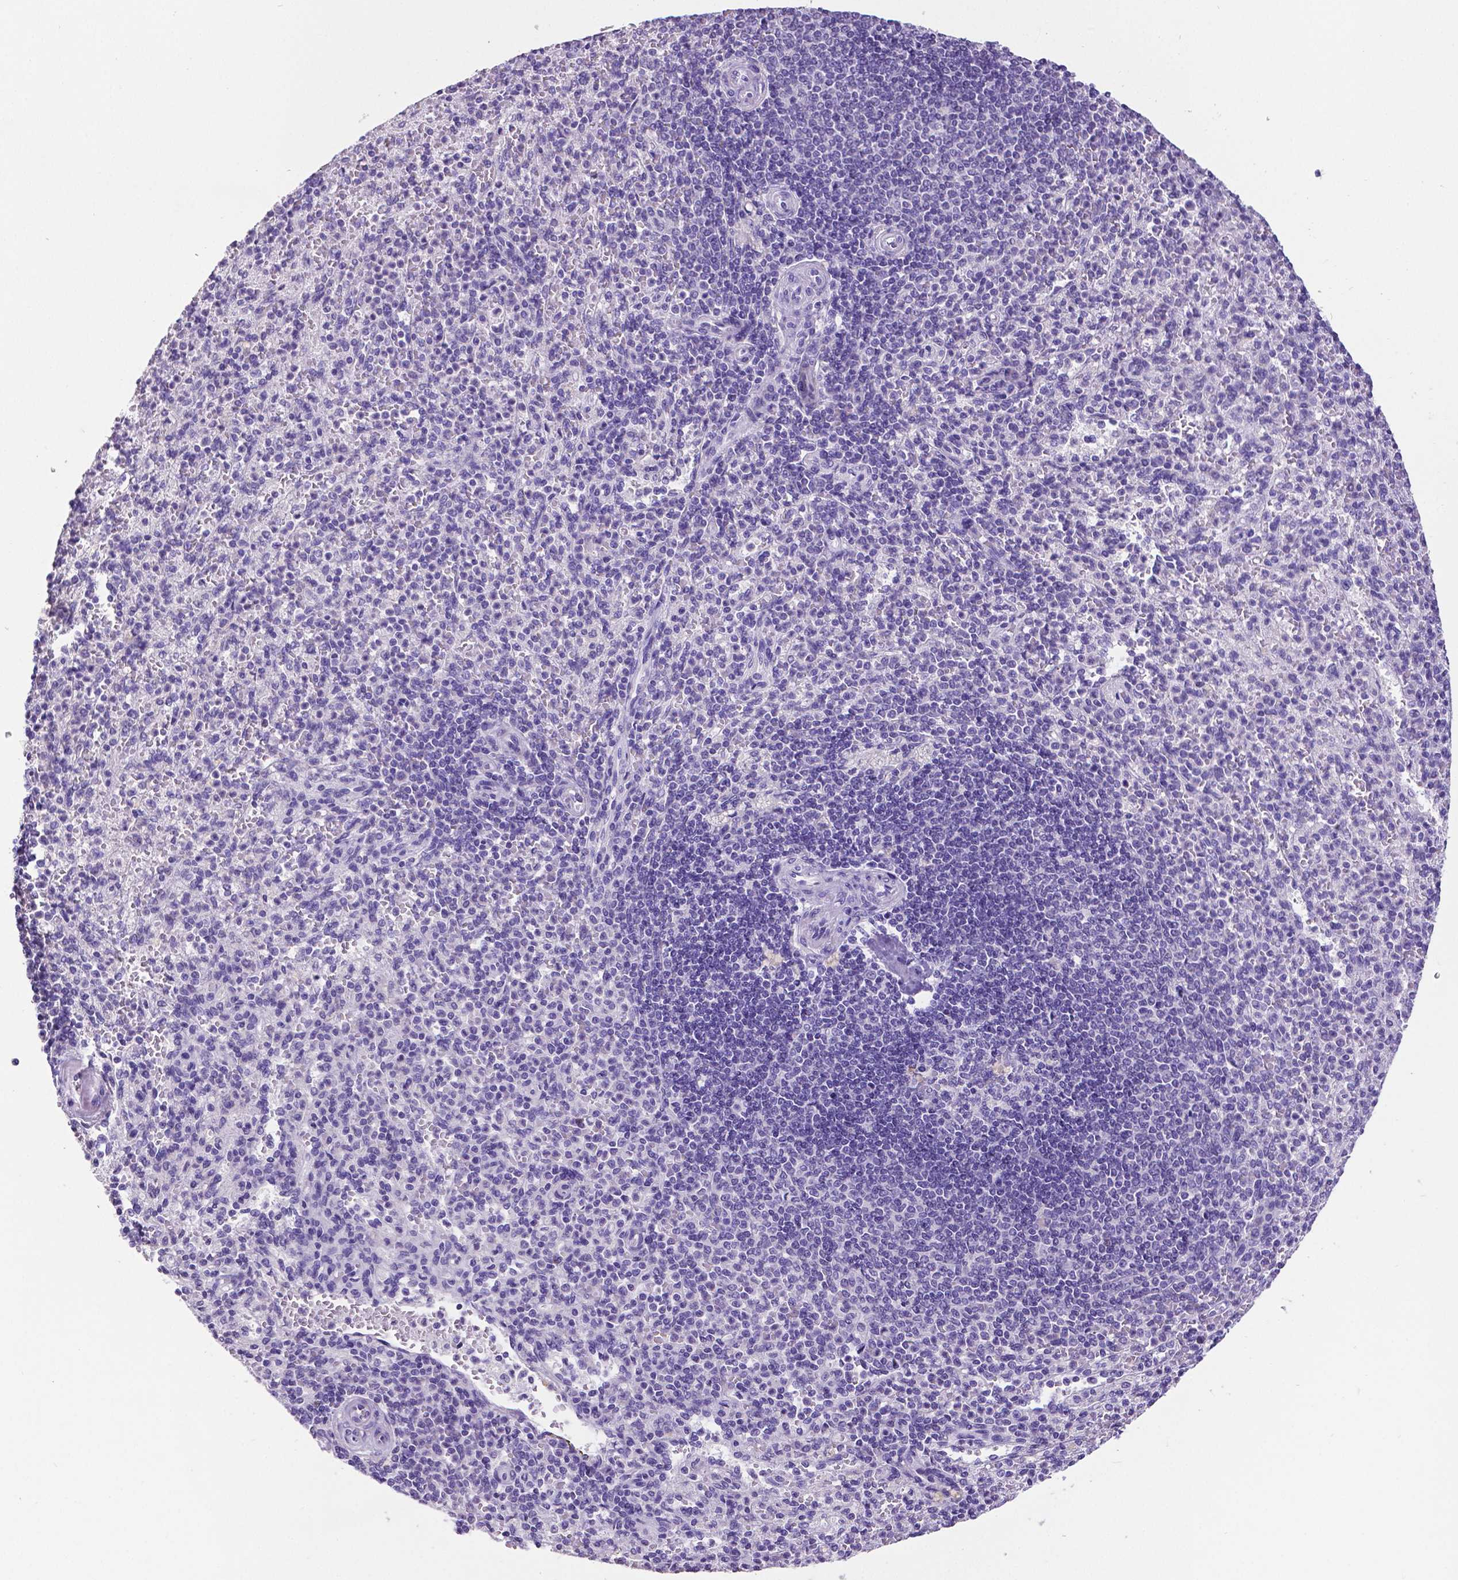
{"staining": {"intensity": "negative", "quantity": "none", "location": "none"}, "tissue": "spleen", "cell_type": "Cells in red pulp", "image_type": "normal", "snomed": [{"axis": "morphology", "description": "Normal tissue, NOS"}, {"axis": "topography", "description": "Spleen"}], "caption": "Spleen stained for a protein using immunohistochemistry exhibits no staining cells in red pulp.", "gene": "SATB2", "patient": {"sex": "female", "age": 74}}